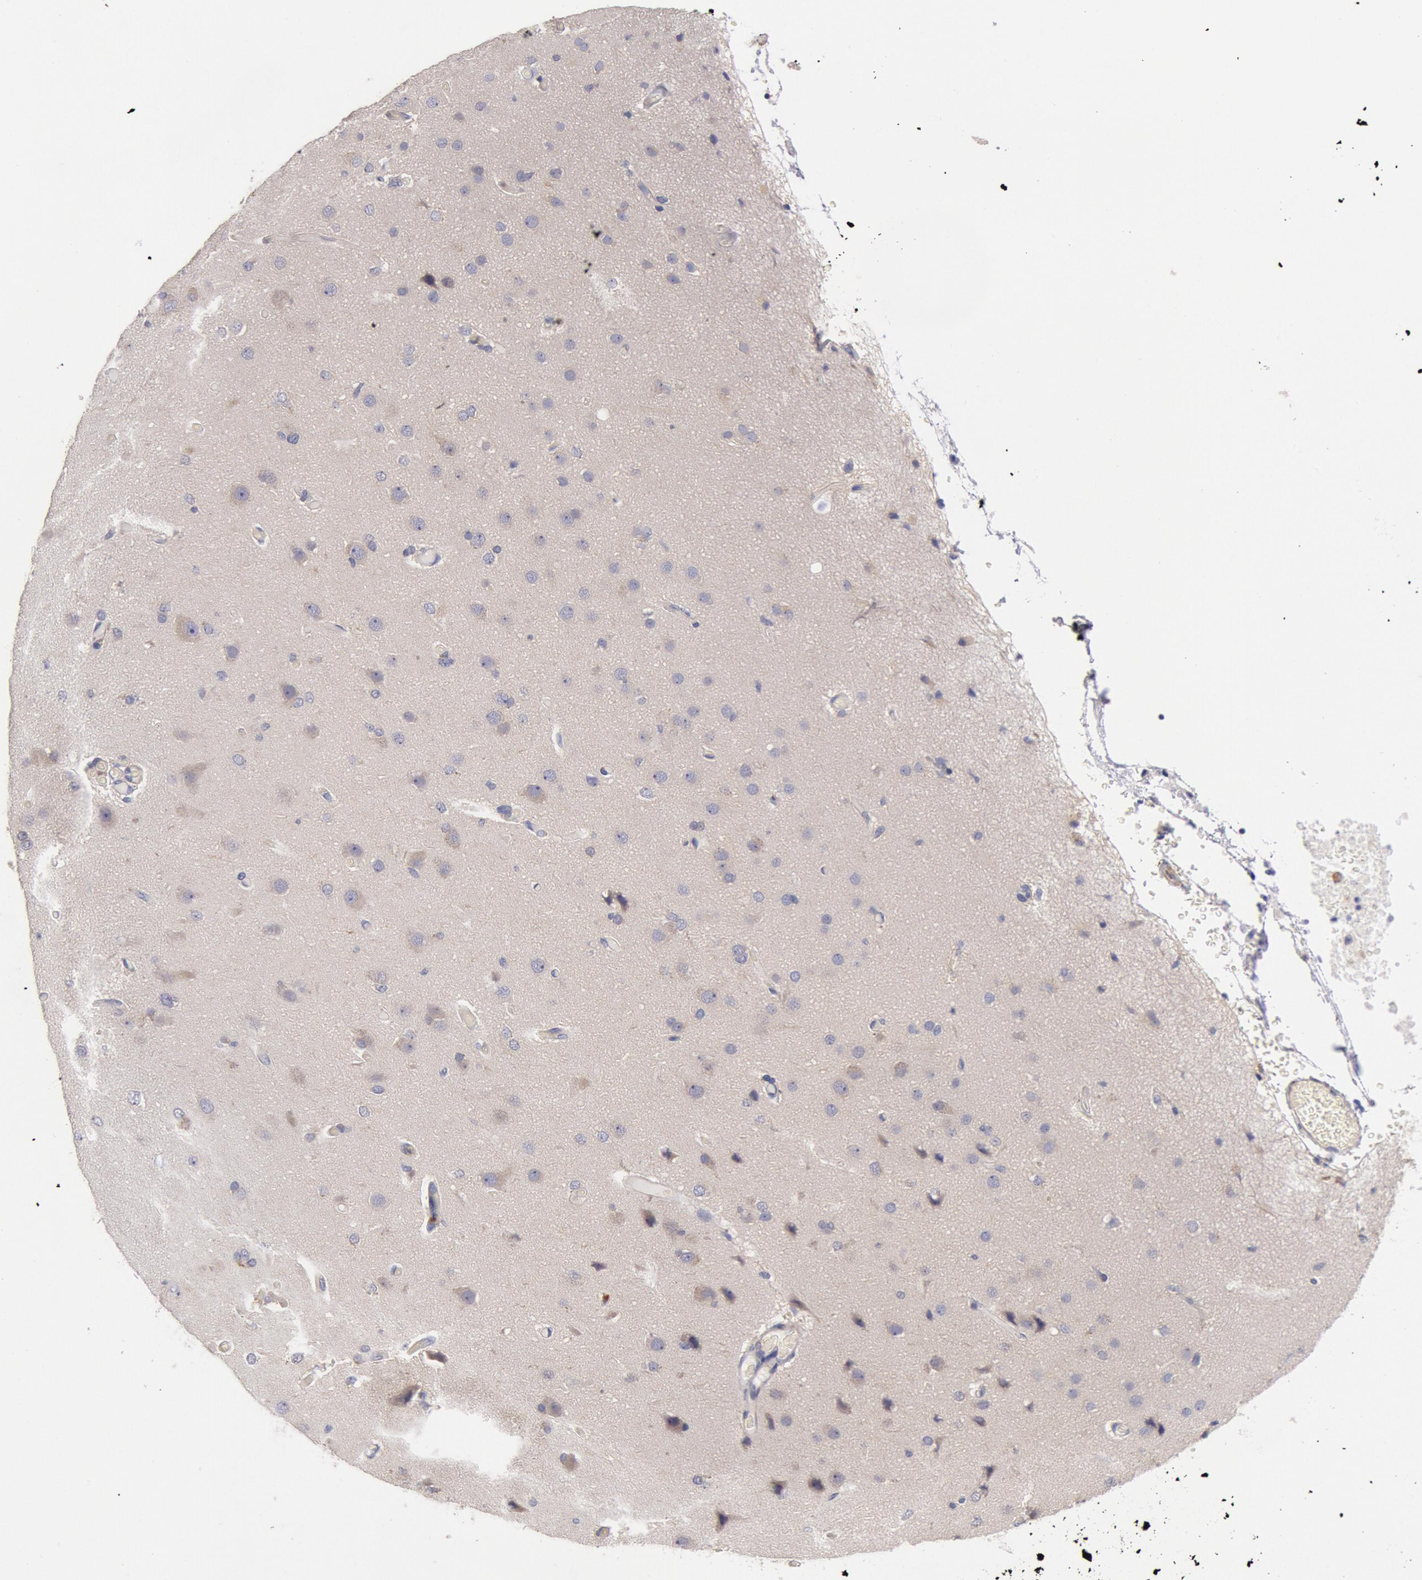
{"staining": {"intensity": "negative", "quantity": "none", "location": "none"}, "tissue": "cerebral cortex", "cell_type": "Endothelial cells", "image_type": "normal", "snomed": [{"axis": "morphology", "description": "Normal tissue, NOS"}, {"axis": "morphology", "description": "Glioma, malignant, High grade"}, {"axis": "topography", "description": "Cerebral cortex"}], "caption": "DAB immunohistochemical staining of unremarkable human cerebral cortex reveals no significant positivity in endothelial cells. (Stains: DAB (3,3'-diaminobenzidine) immunohistochemistry (IHC) with hematoxylin counter stain, Microscopy: brightfield microscopy at high magnification).", "gene": "TMED8", "patient": {"sex": "male", "age": 77}}